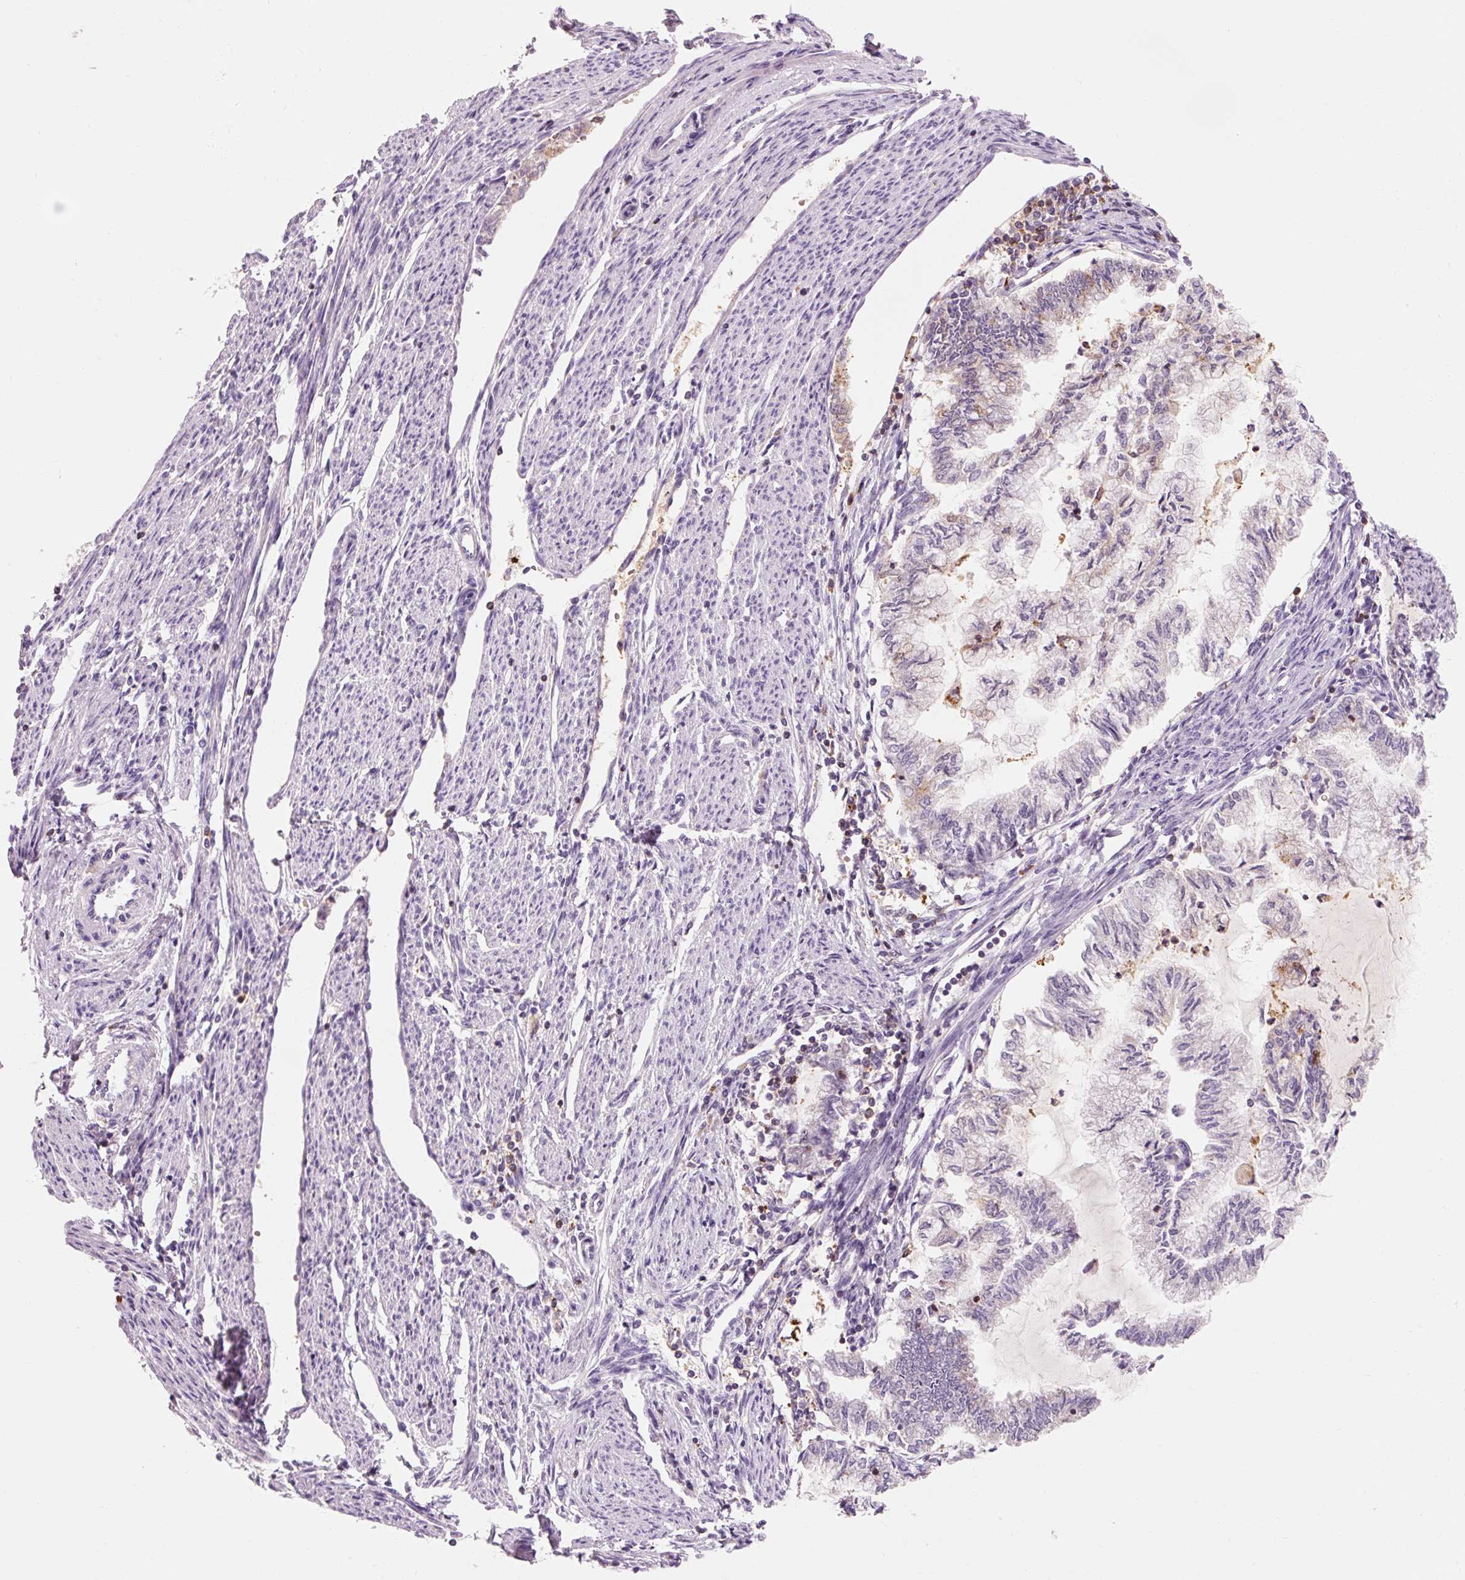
{"staining": {"intensity": "negative", "quantity": "none", "location": "none"}, "tissue": "endometrial cancer", "cell_type": "Tumor cells", "image_type": "cancer", "snomed": [{"axis": "morphology", "description": "Adenocarcinoma, NOS"}, {"axis": "topography", "description": "Endometrium"}], "caption": "Immunohistochemistry of endometrial cancer (adenocarcinoma) reveals no expression in tumor cells.", "gene": "OR8K1", "patient": {"sex": "female", "age": 79}}